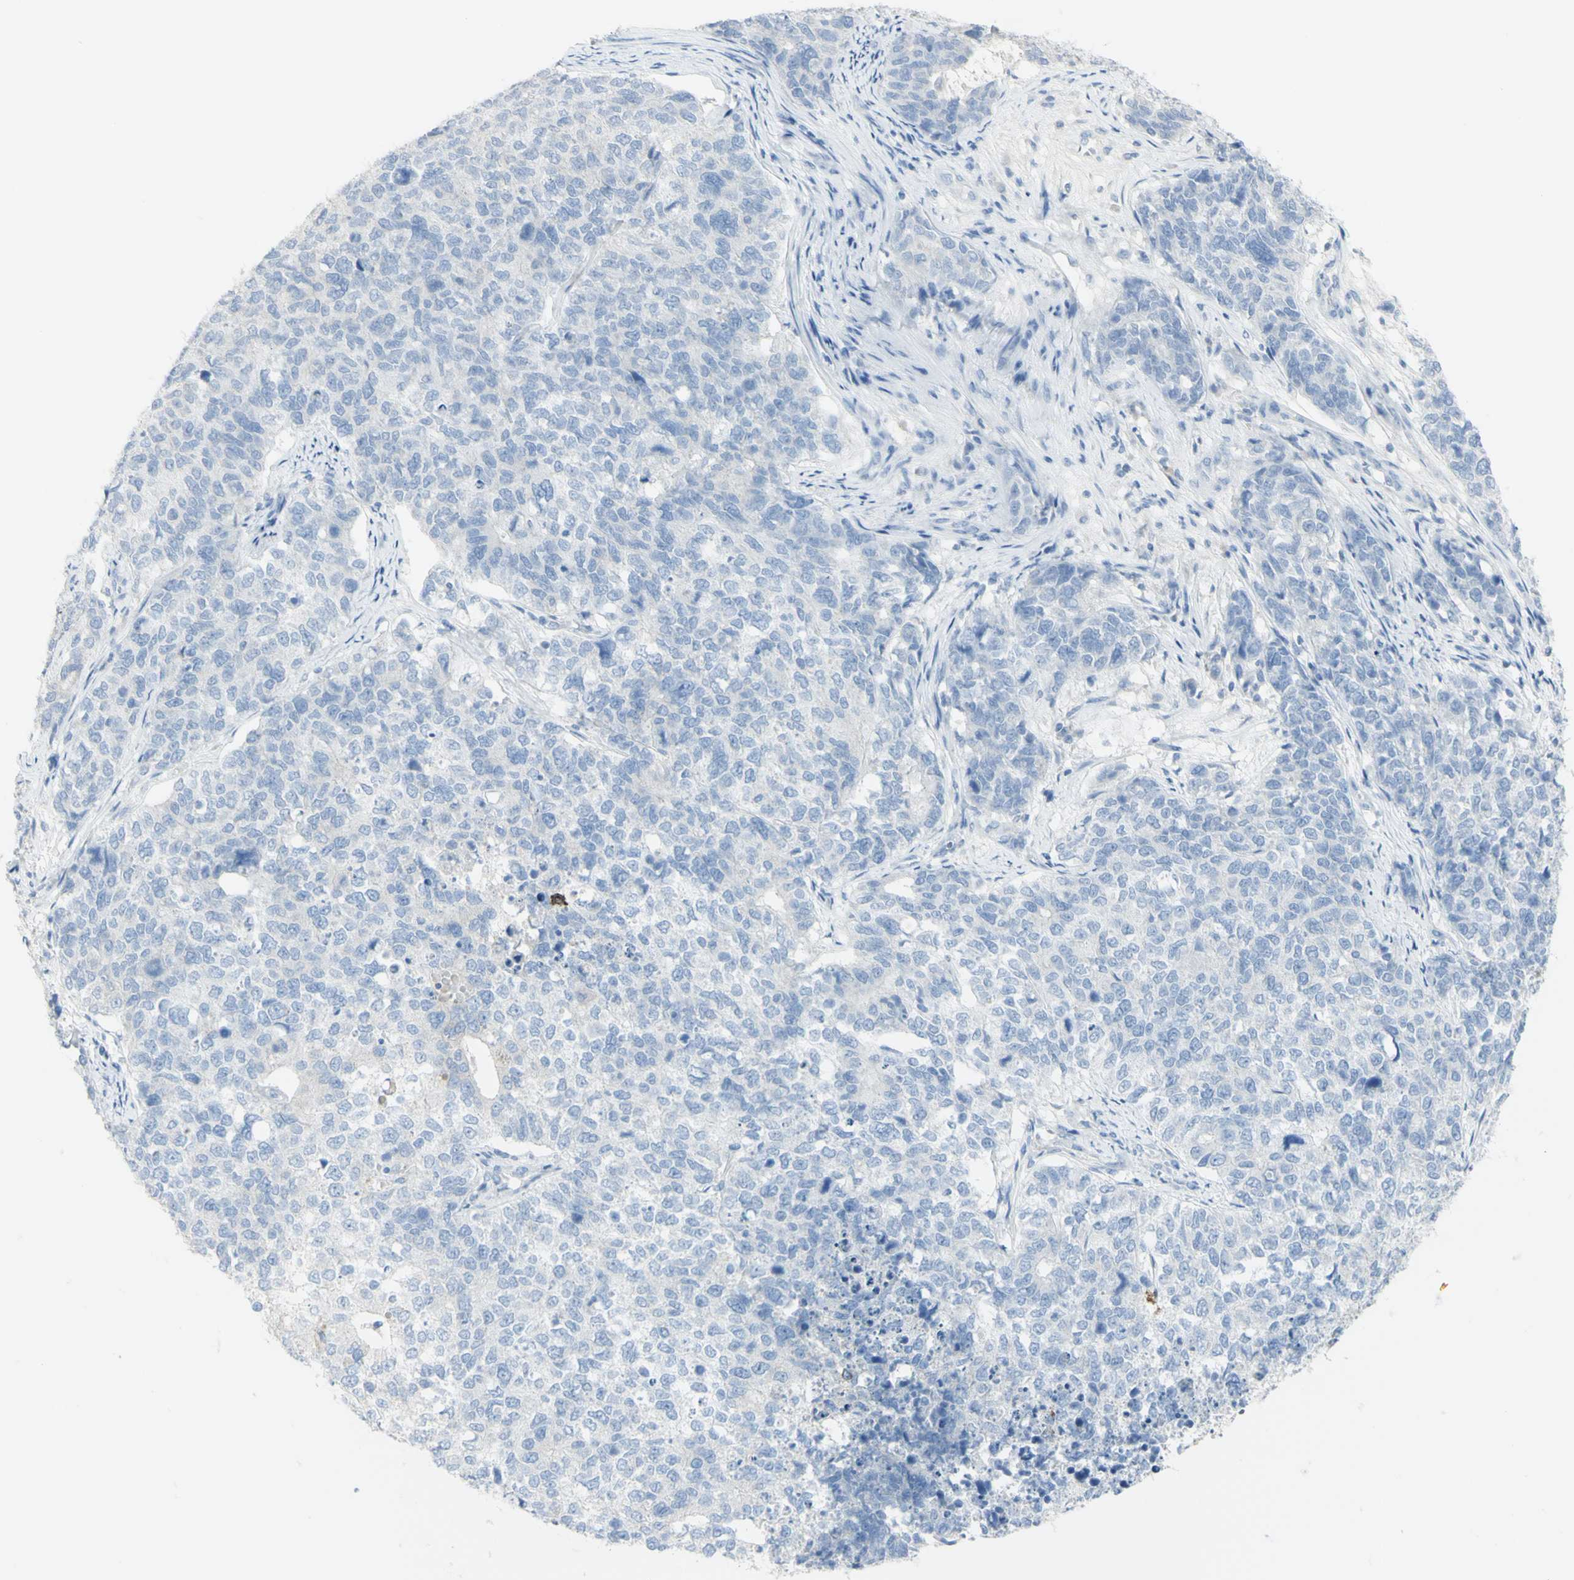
{"staining": {"intensity": "negative", "quantity": "none", "location": "none"}, "tissue": "cervical cancer", "cell_type": "Tumor cells", "image_type": "cancer", "snomed": [{"axis": "morphology", "description": "Squamous cell carcinoma, NOS"}, {"axis": "topography", "description": "Cervix"}], "caption": "A high-resolution histopathology image shows immunohistochemistry staining of cervical cancer (squamous cell carcinoma), which demonstrates no significant staining in tumor cells.", "gene": "CD207", "patient": {"sex": "female", "age": 63}}